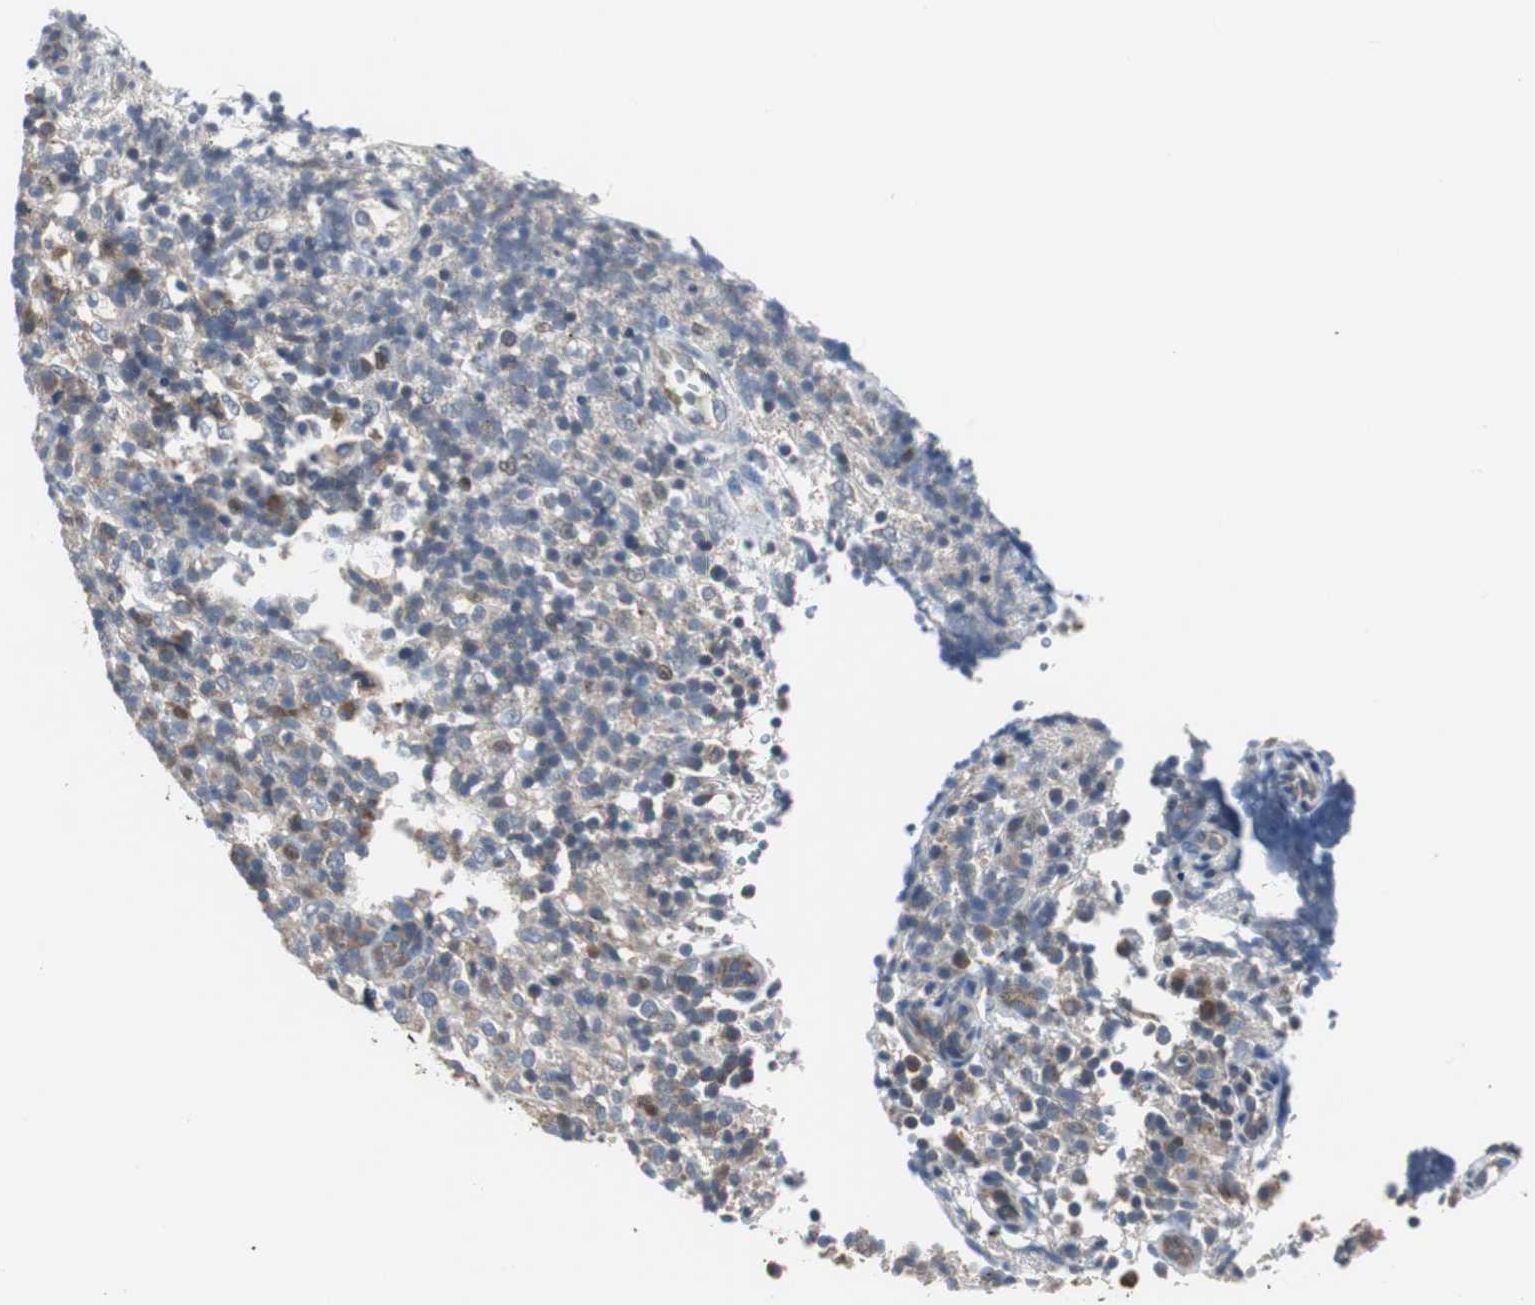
{"staining": {"intensity": "moderate", "quantity": "<25%", "location": "nuclear"}, "tissue": "lymphoma", "cell_type": "Tumor cells", "image_type": "cancer", "snomed": [{"axis": "morphology", "description": "Malignant lymphoma, non-Hodgkin's type, High grade"}, {"axis": "topography", "description": "Lymph node"}], "caption": "Malignant lymphoma, non-Hodgkin's type (high-grade) tissue shows moderate nuclear expression in approximately <25% of tumor cells, visualized by immunohistochemistry. The staining is performed using DAB (3,3'-diaminobenzidine) brown chromogen to label protein expression. The nuclei are counter-stained blue using hematoxylin.", "gene": "MYT1", "patient": {"sex": "female", "age": 76}}